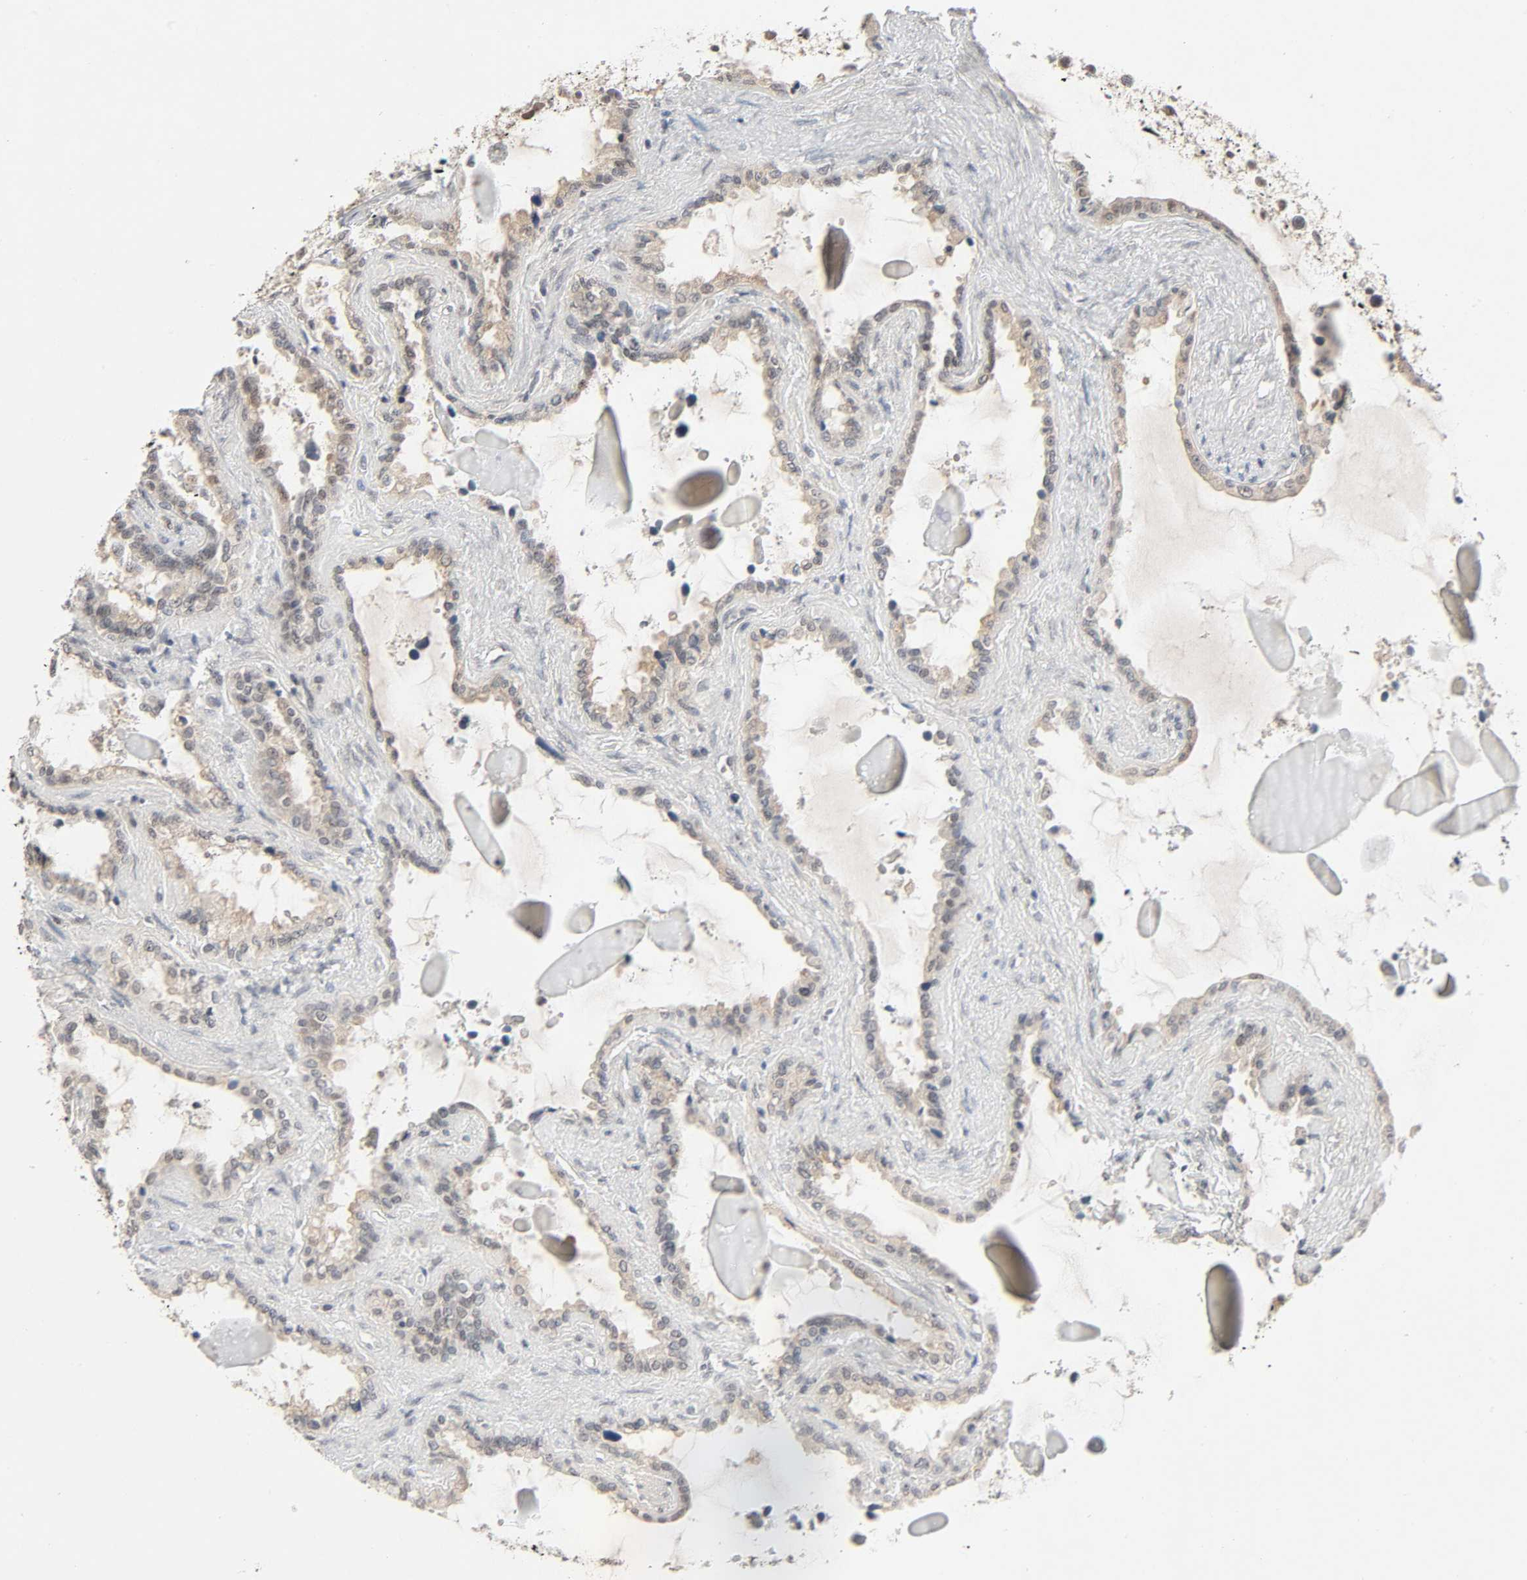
{"staining": {"intensity": "weak", "quantity": ">75%", "location": "cytoplasmic/membranous,nuclear"}, "tissue": "seminal vesicle", "cell_type": "Glandular cells", "image_type": "normal", "snomed": [{"axis": "morphology", "description": "Normal tissue, NOS"}, {"axis": "morphology", "description": "Inflammation, NOS"}, {"axis": "topography", "description": "Urinary bladder"}, {"axis": "topography", "description": "Prostate"}, {"axis": "topography", "description": "Seminal veicle"}], "caption": "Immunohistochemical staining of normal seminal vesicle demonstrates low levels of weak cytoplasmic/membranous,nuclear expression in about >75% of glandular cells.", "gene": "MAPKAPK5", "patient": {"sex": "male", "age": 82}}